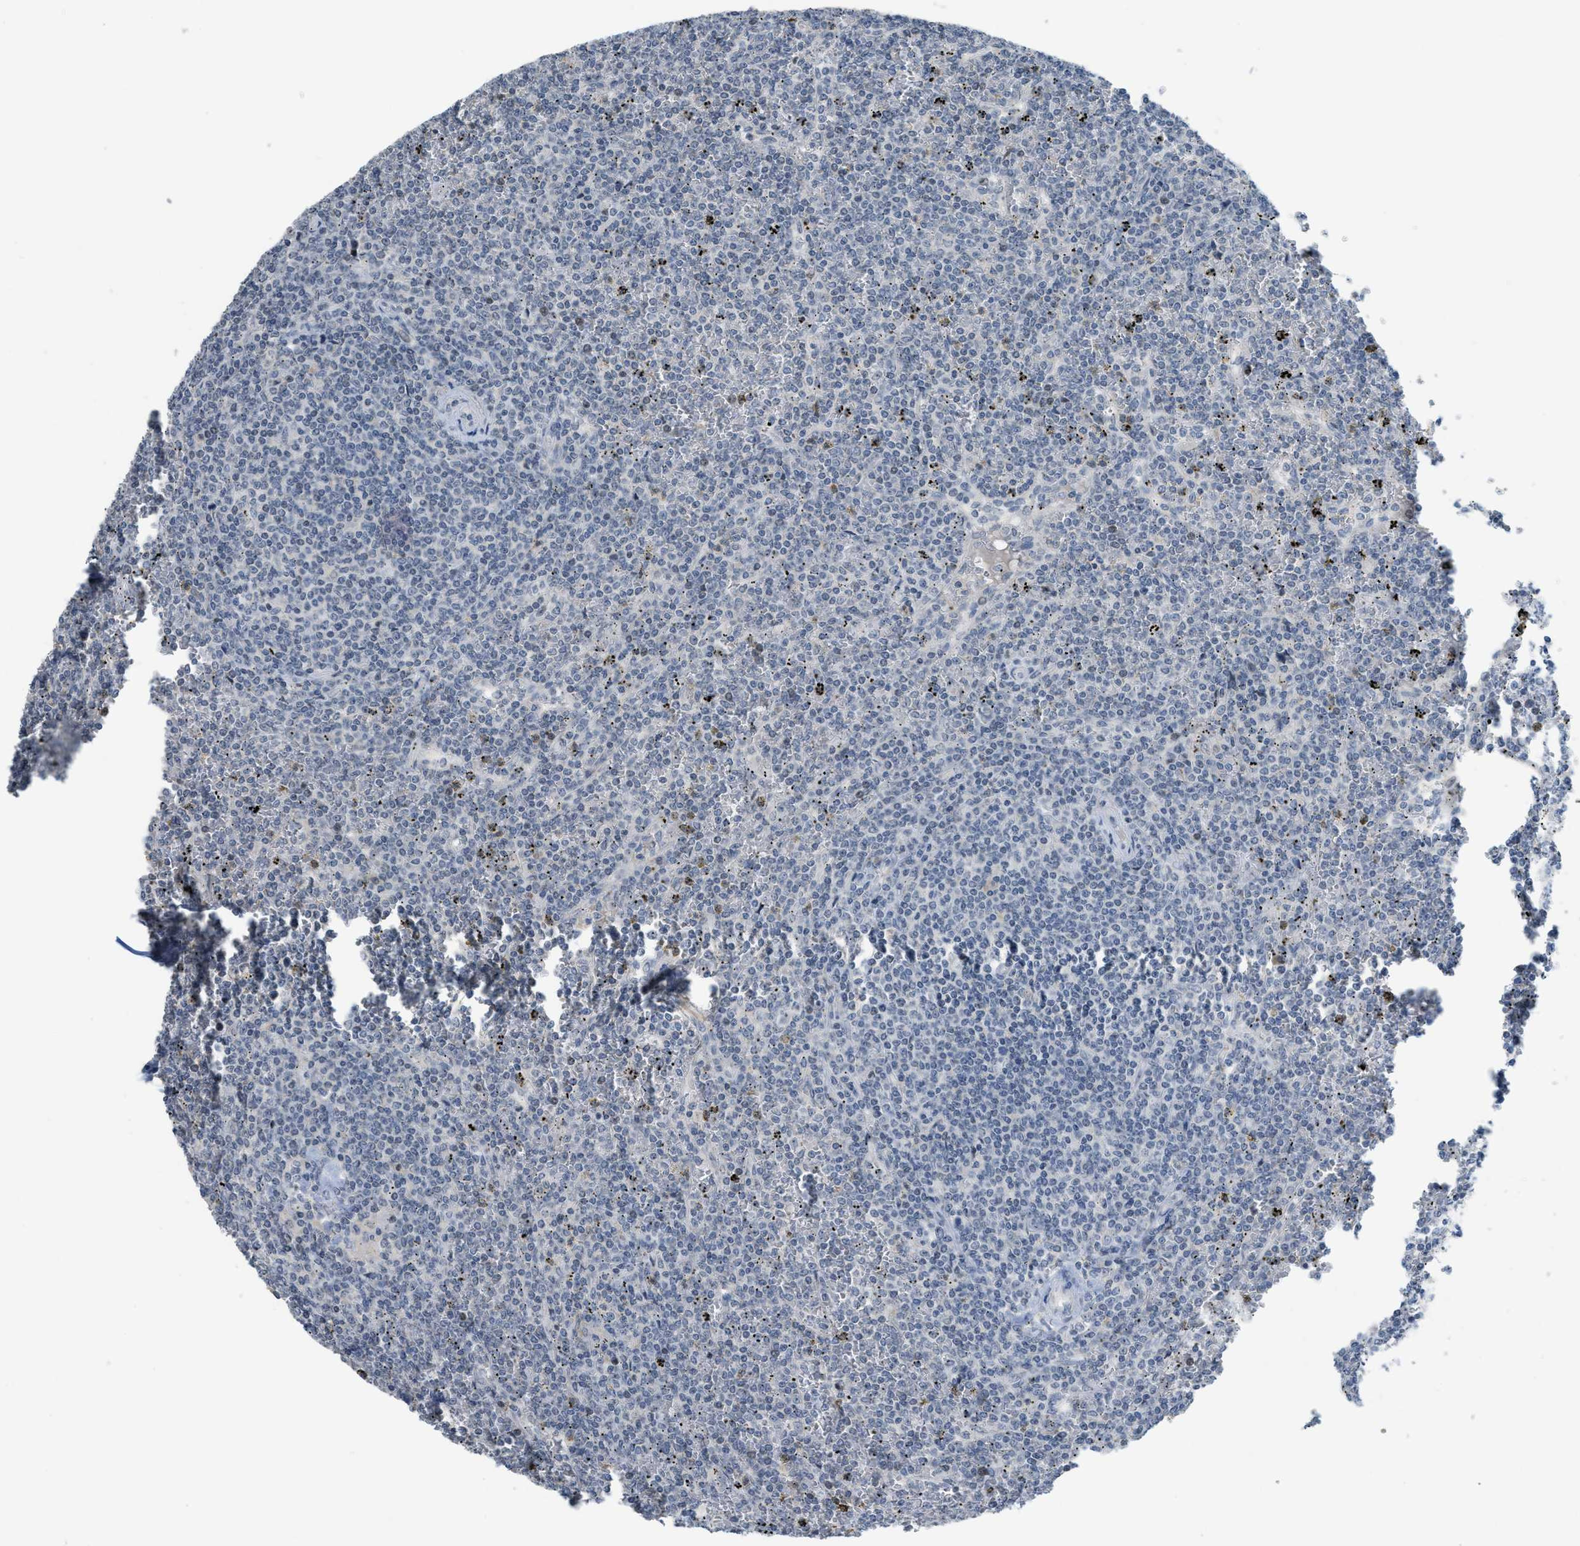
{"staining": {"intensity": "negative", "quantity": "none", "location": "none"}, "tissue": "lymphoma", "cell_type": "Tumor cells", "image_type": "cancer", "snomed": [{"axis": "morphology", "description": "Malignant lymphoma, non-Hodgkin's type, Low grade"}, {"axis": "topography", "description": "Spleen"}], "caption": "A high-resolution photomicrograph shows immunohistochemistry staining of lymphoma, which displays no significant positivity in tumor cells.", "gene": "TXNDC2", "patient": {"sex": "female", "age": 19}}